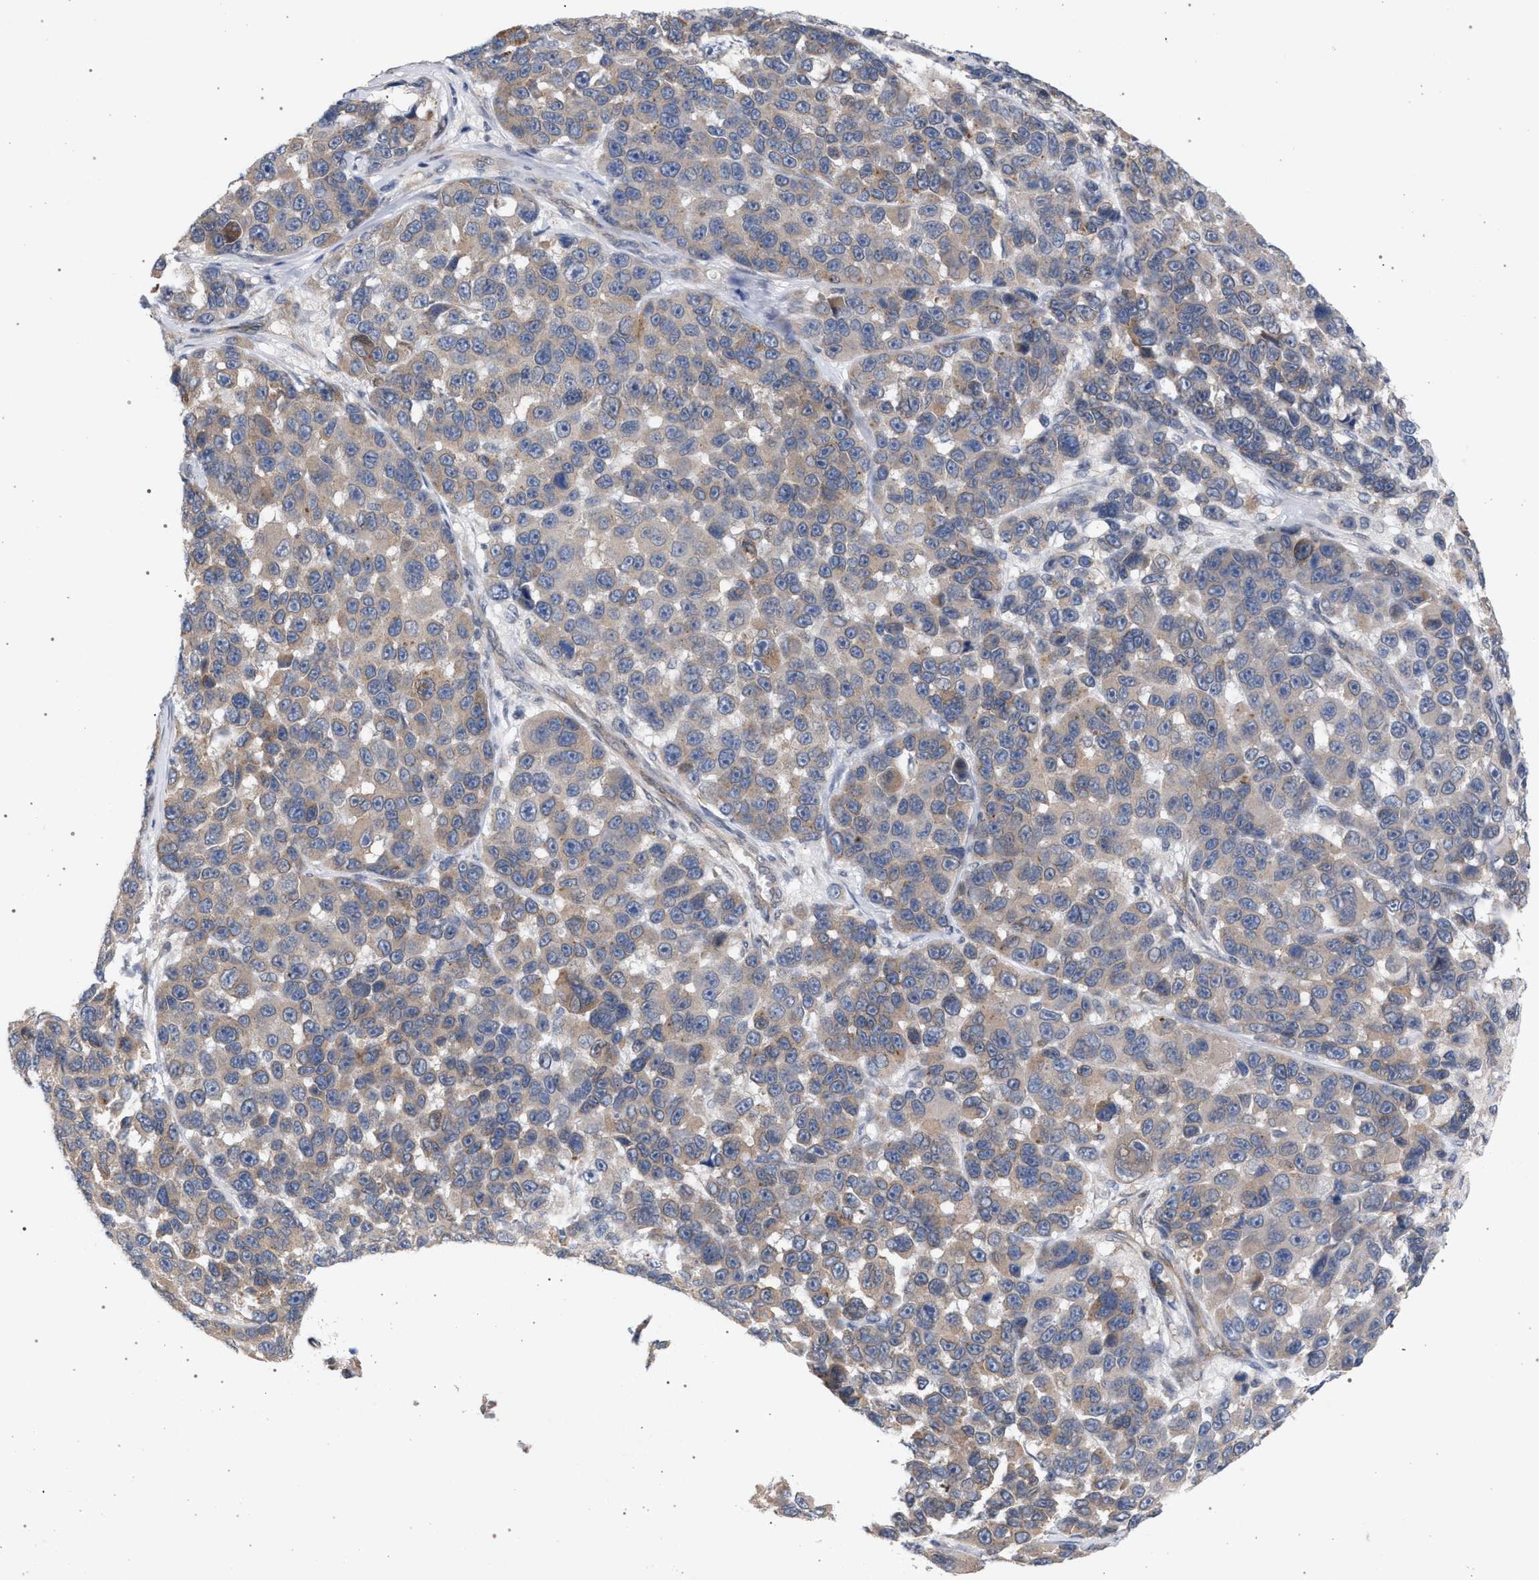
{"staining": {"intensity": "weak", "quantity": "25%-75%", "location": "cytoplasmic/membranous"}, "tissue": "melanoma", "cell_type": "Tumor cells", "image_type": "cancer", "snomed": [{"axis": "morphology", "description": "Malignant melanoma, NOS"}, {"axis": "topography", "description": "Skin"}], "caption": "Immunohistochemical staining of human melanoma reveals low levels of weak cytoplasmic/membranous protein staining in approximately 25%-75% of tumor cells. (DAB (3,3'-diaminobenzidine) = brown stain, brightfield microscopy at high magnification).", "gene": "ARPC5L", "patient": {"sex": "male", "age": 53}}